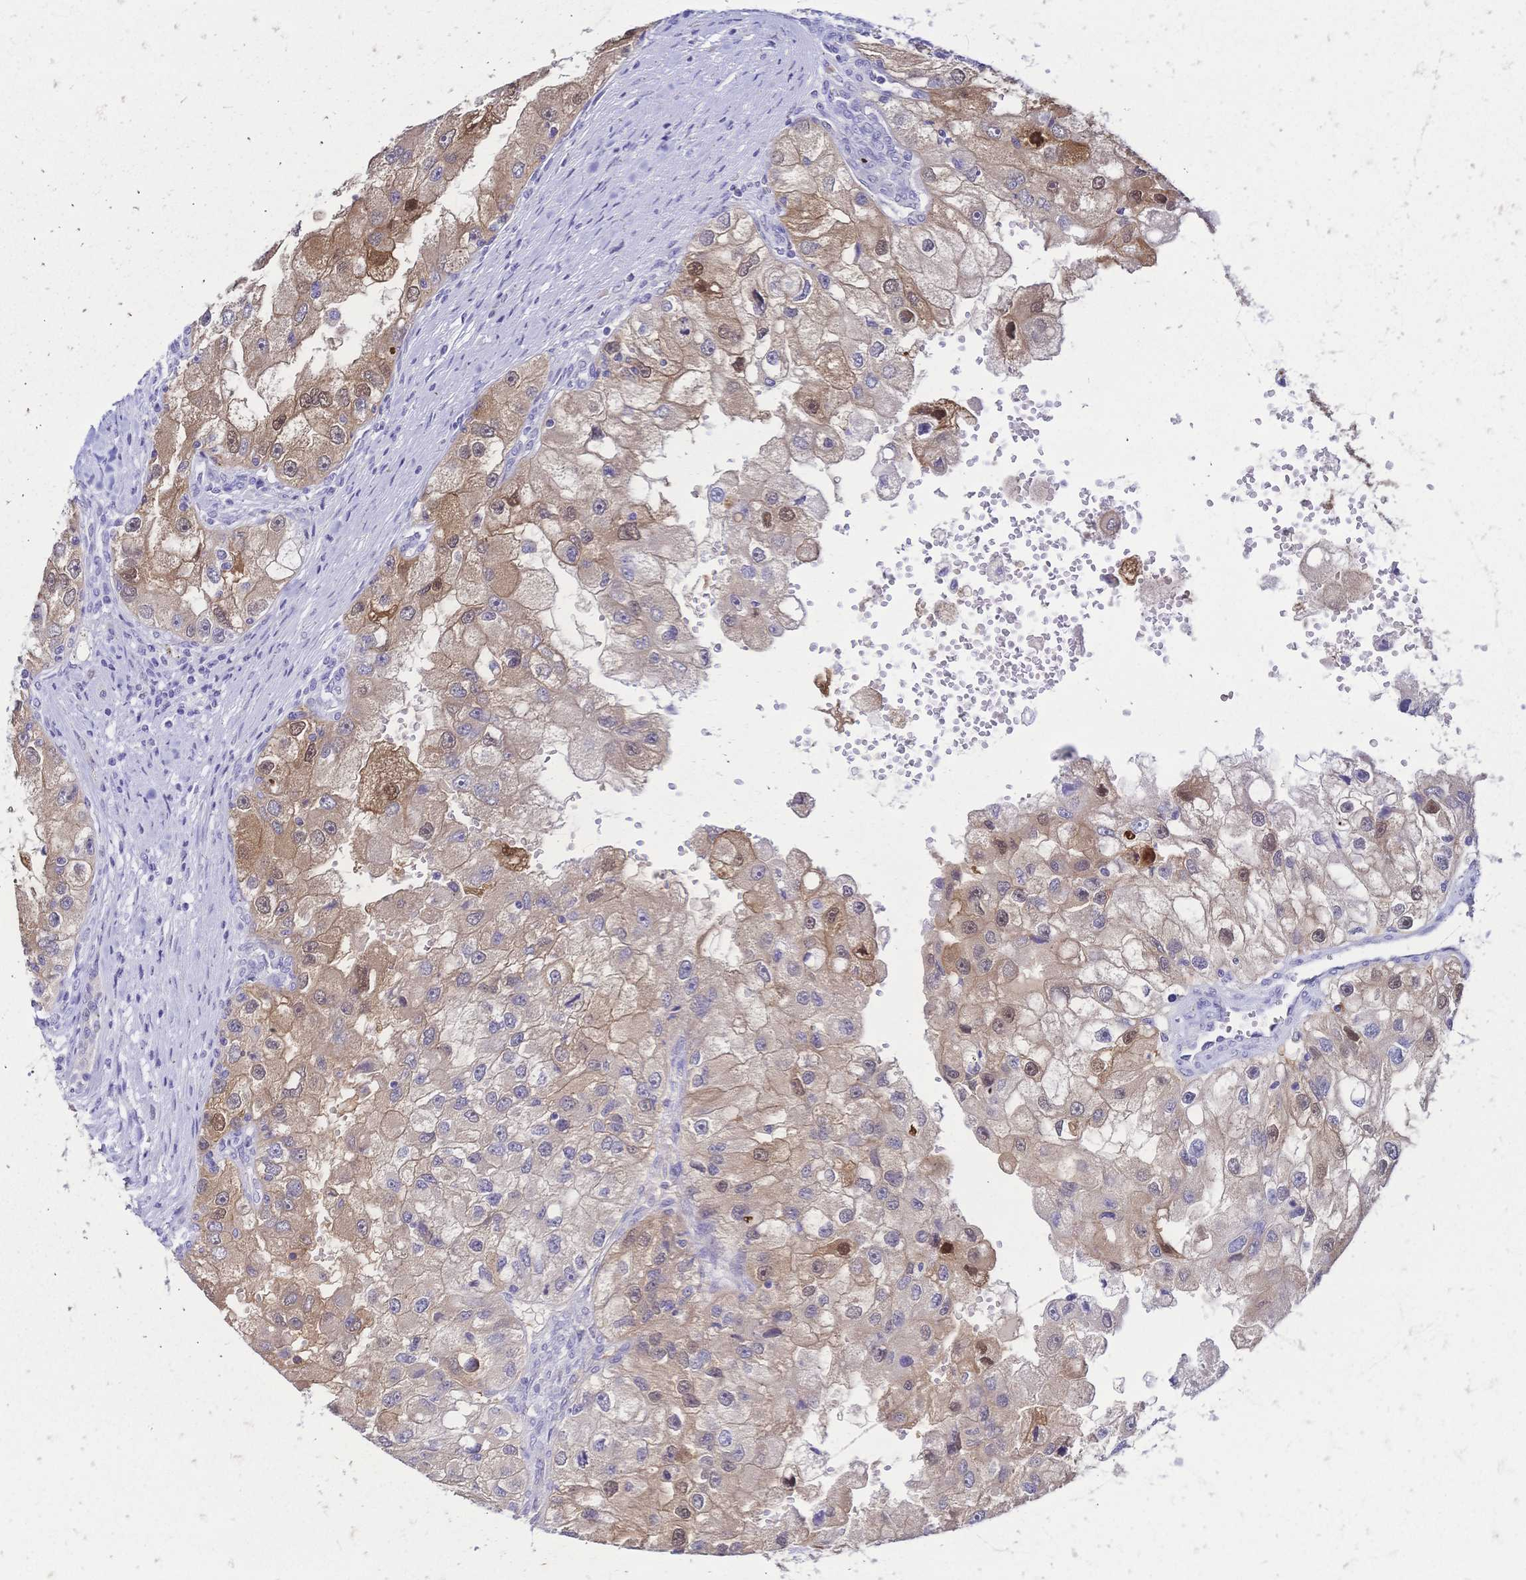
{"staining": {"intensity": "weak", "quantity": ">75%", "location": "cytoplasmic/membranous"}, "tissue": "renal cancer", "cell_type": "Tumor cells", "image_type": "cancer", "snomed": [{"axis": "morphology", "description": "Adenocarcinoma, NOS"}, {"axis": "topography", "description": "Kidney"}], "caption": "Protein staining by immunohistochemistry demonstrates weak cytoplasmic/membranous staining in approximately >75% of tumor cells in renal adenocarcinoma.", "gene": "GRB7", "patient": {"sex": "male", "age": 63}}